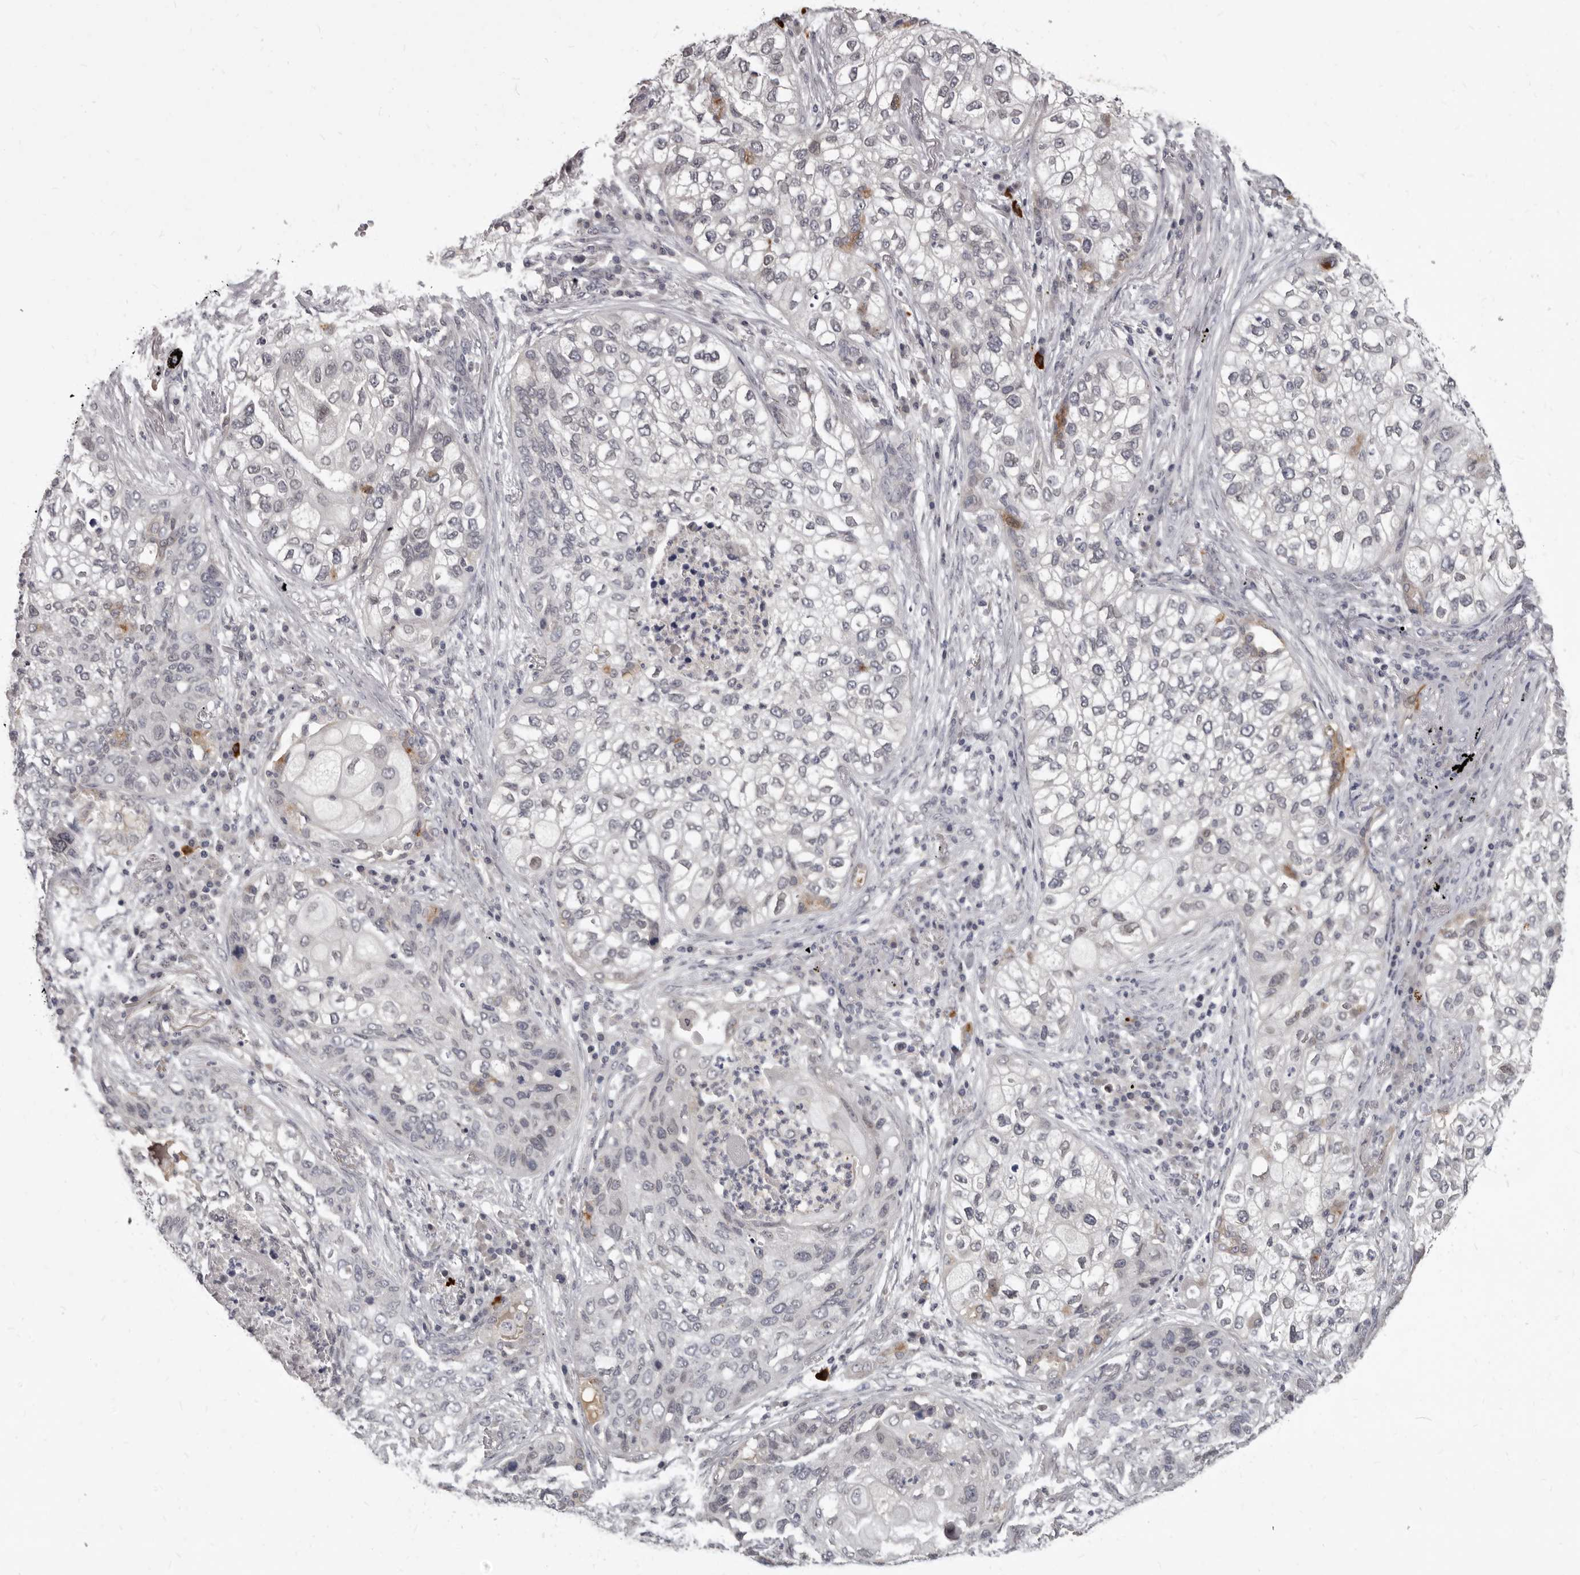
{"staining": {"intensity": "negative", "quantity": "none", "location": "none"}, "tissue": "lung cancer", "cell_type": "Tumor cells", "image_type": "cancer", "snomed": [{"axis": "morphology", "description": "Squamous cell carcinoma, NOS"}, {"axis": "topography", "description": "Lung"}], "caption": "Tumor cells show no significant protein positivity in lung cancer.", "gene": "SULT1E1", "patient": {"sex": "female", "age": 63}}